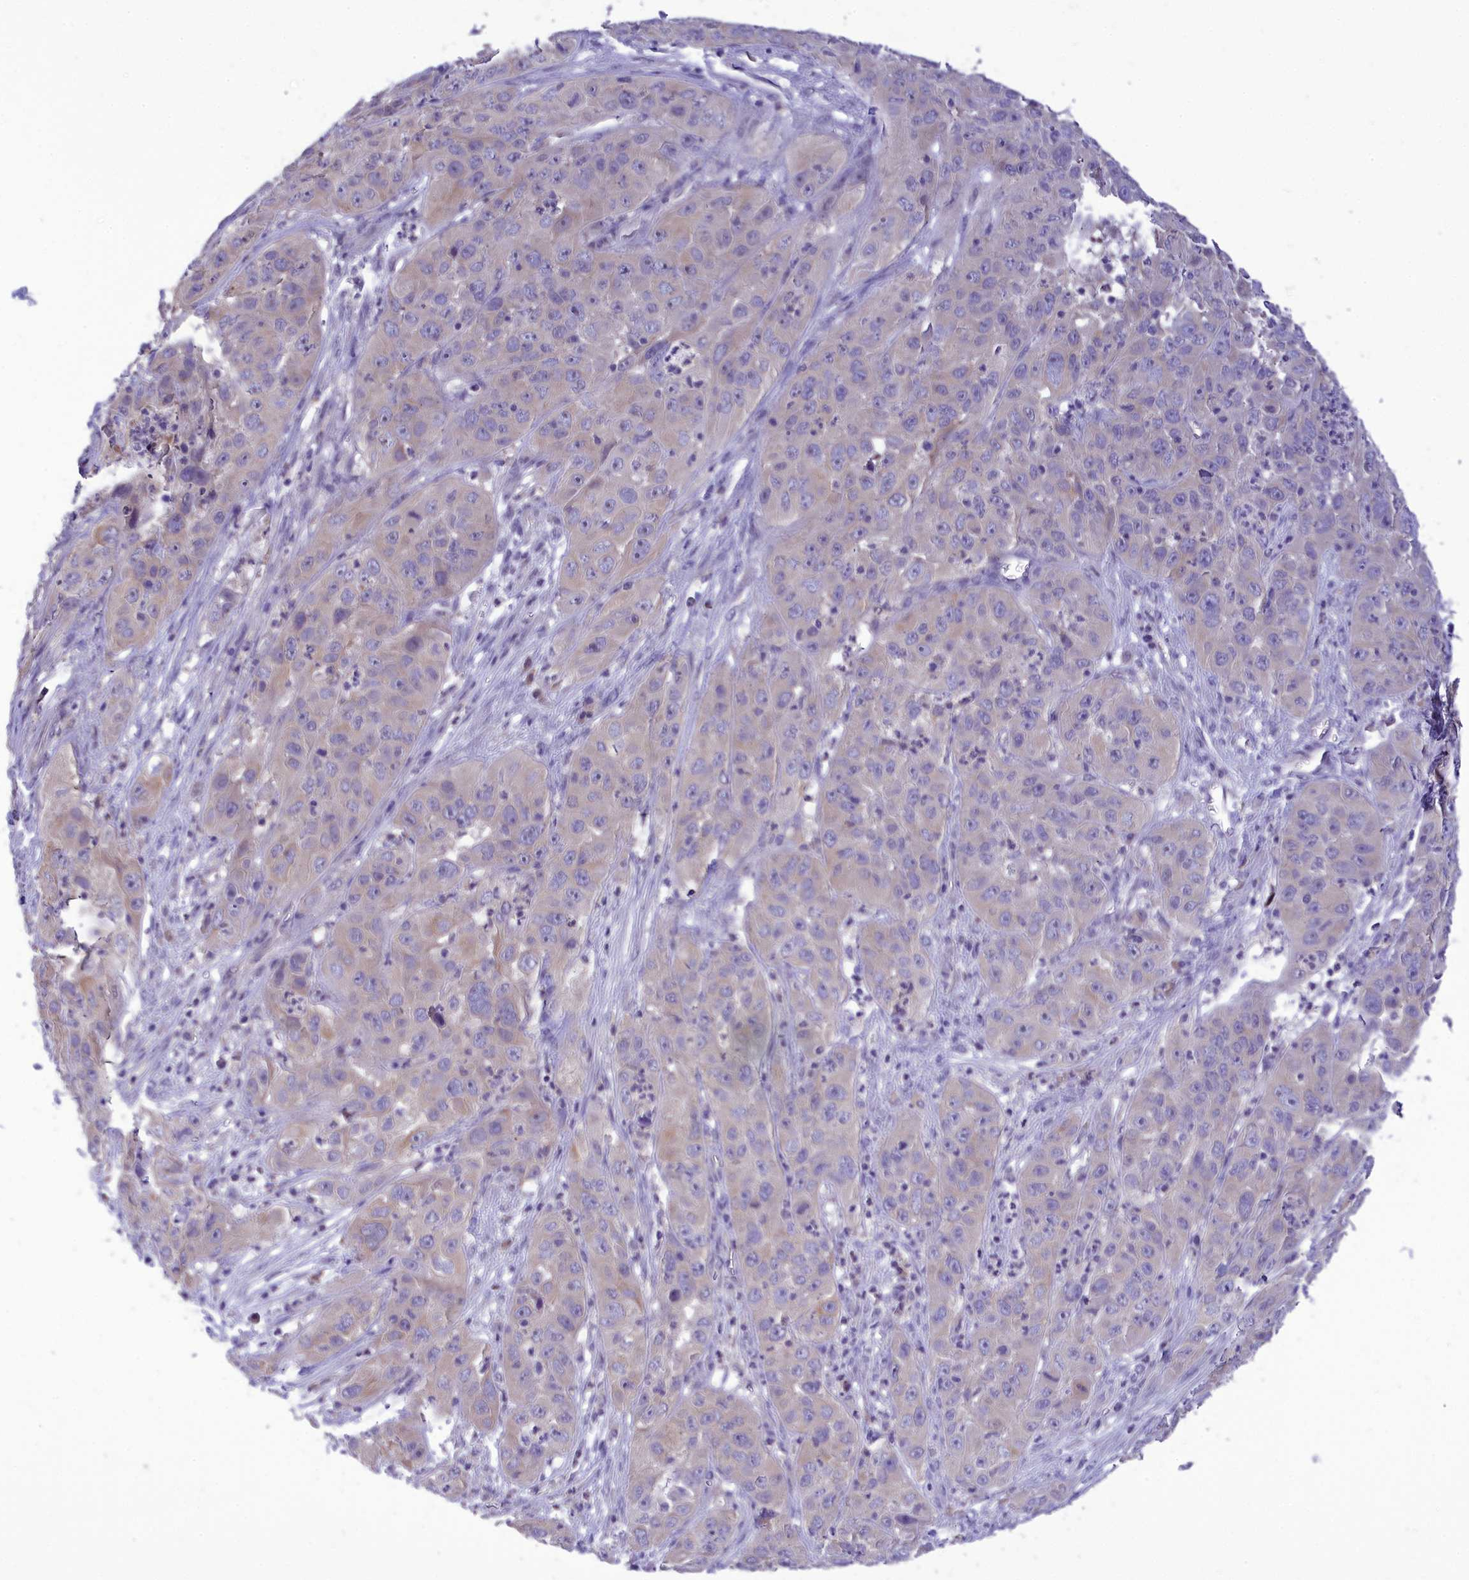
{"staining": {"intensity": "weak", "quantity": "<25%", "location": "cytoplasmic/membranous"}, "tissue": "cervical cancer", "cell_type": "Tumor cells", "image_type": "cancer", "snomed": [{"axis": "morphology", "description": "Squamous cell carcinoma, NOS"}, {"axis": "topography", "description": "Cervix"}], "caption": "Immunohistochemical staining of human cervical cancer displays no significant staining in tumor cells.", "gene": "DCAF16", "patient": {"sex": "female", "age": 32}}